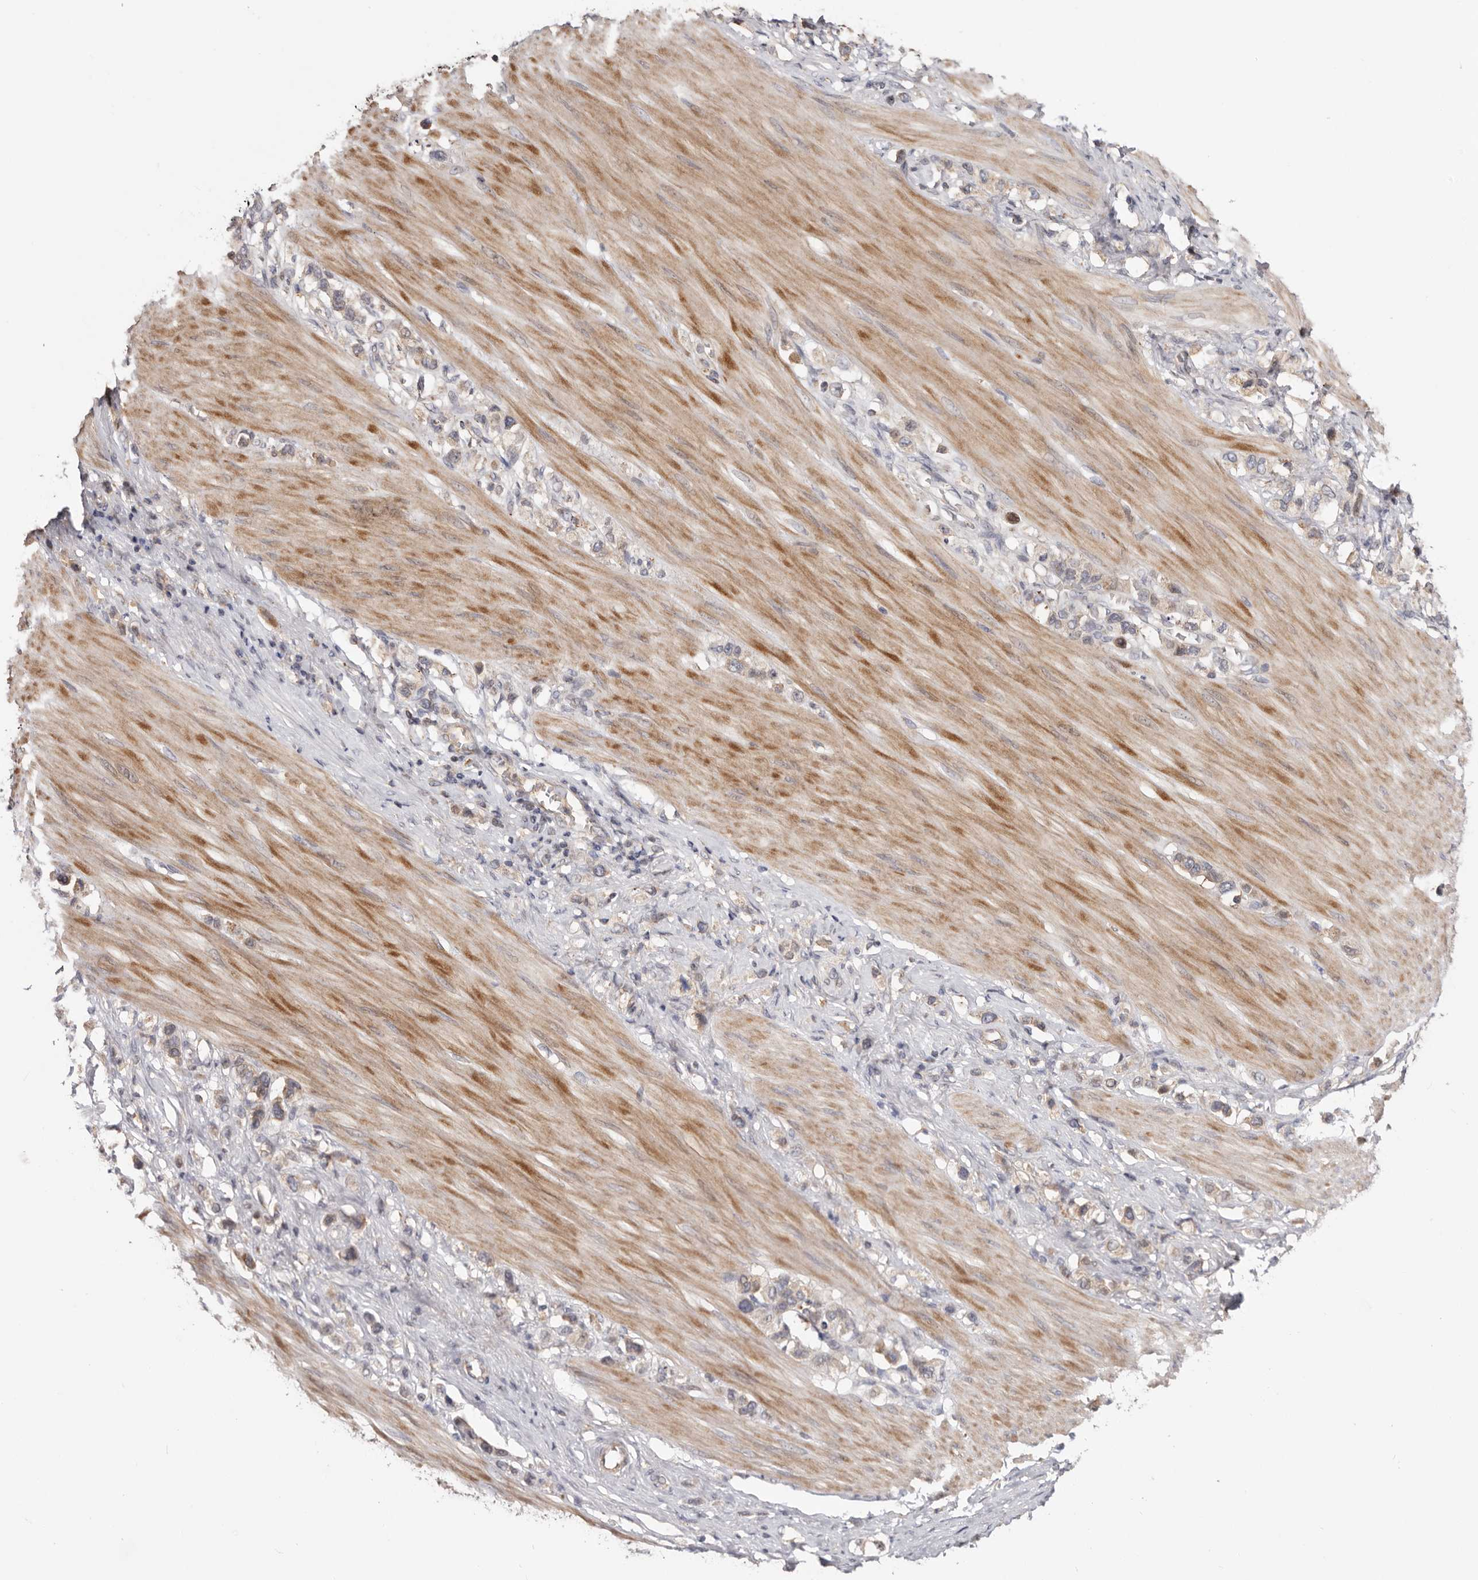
{"staining": {"intensity": "weak", "quantity": "25%-75%", "location": "cytoplasmic/membranous"}, "tissue": "stomach cancer", "cell_type": "Tumor cells", "image_type": "cancer", "snomed": [{"axis": "morphology", "description": "Adenocarcinoma, NOS"}, {"axis": "topography", "description": "Stomach"}], "caption": "Stomach adenocarcinoma stained with a brown dye demonstrates weak cytoplasmic/membranous positive staining in approximately 25%-75% of tumor cells.", "gene": "TMUB1", "patient": {"sex": "female", "age": 65}}